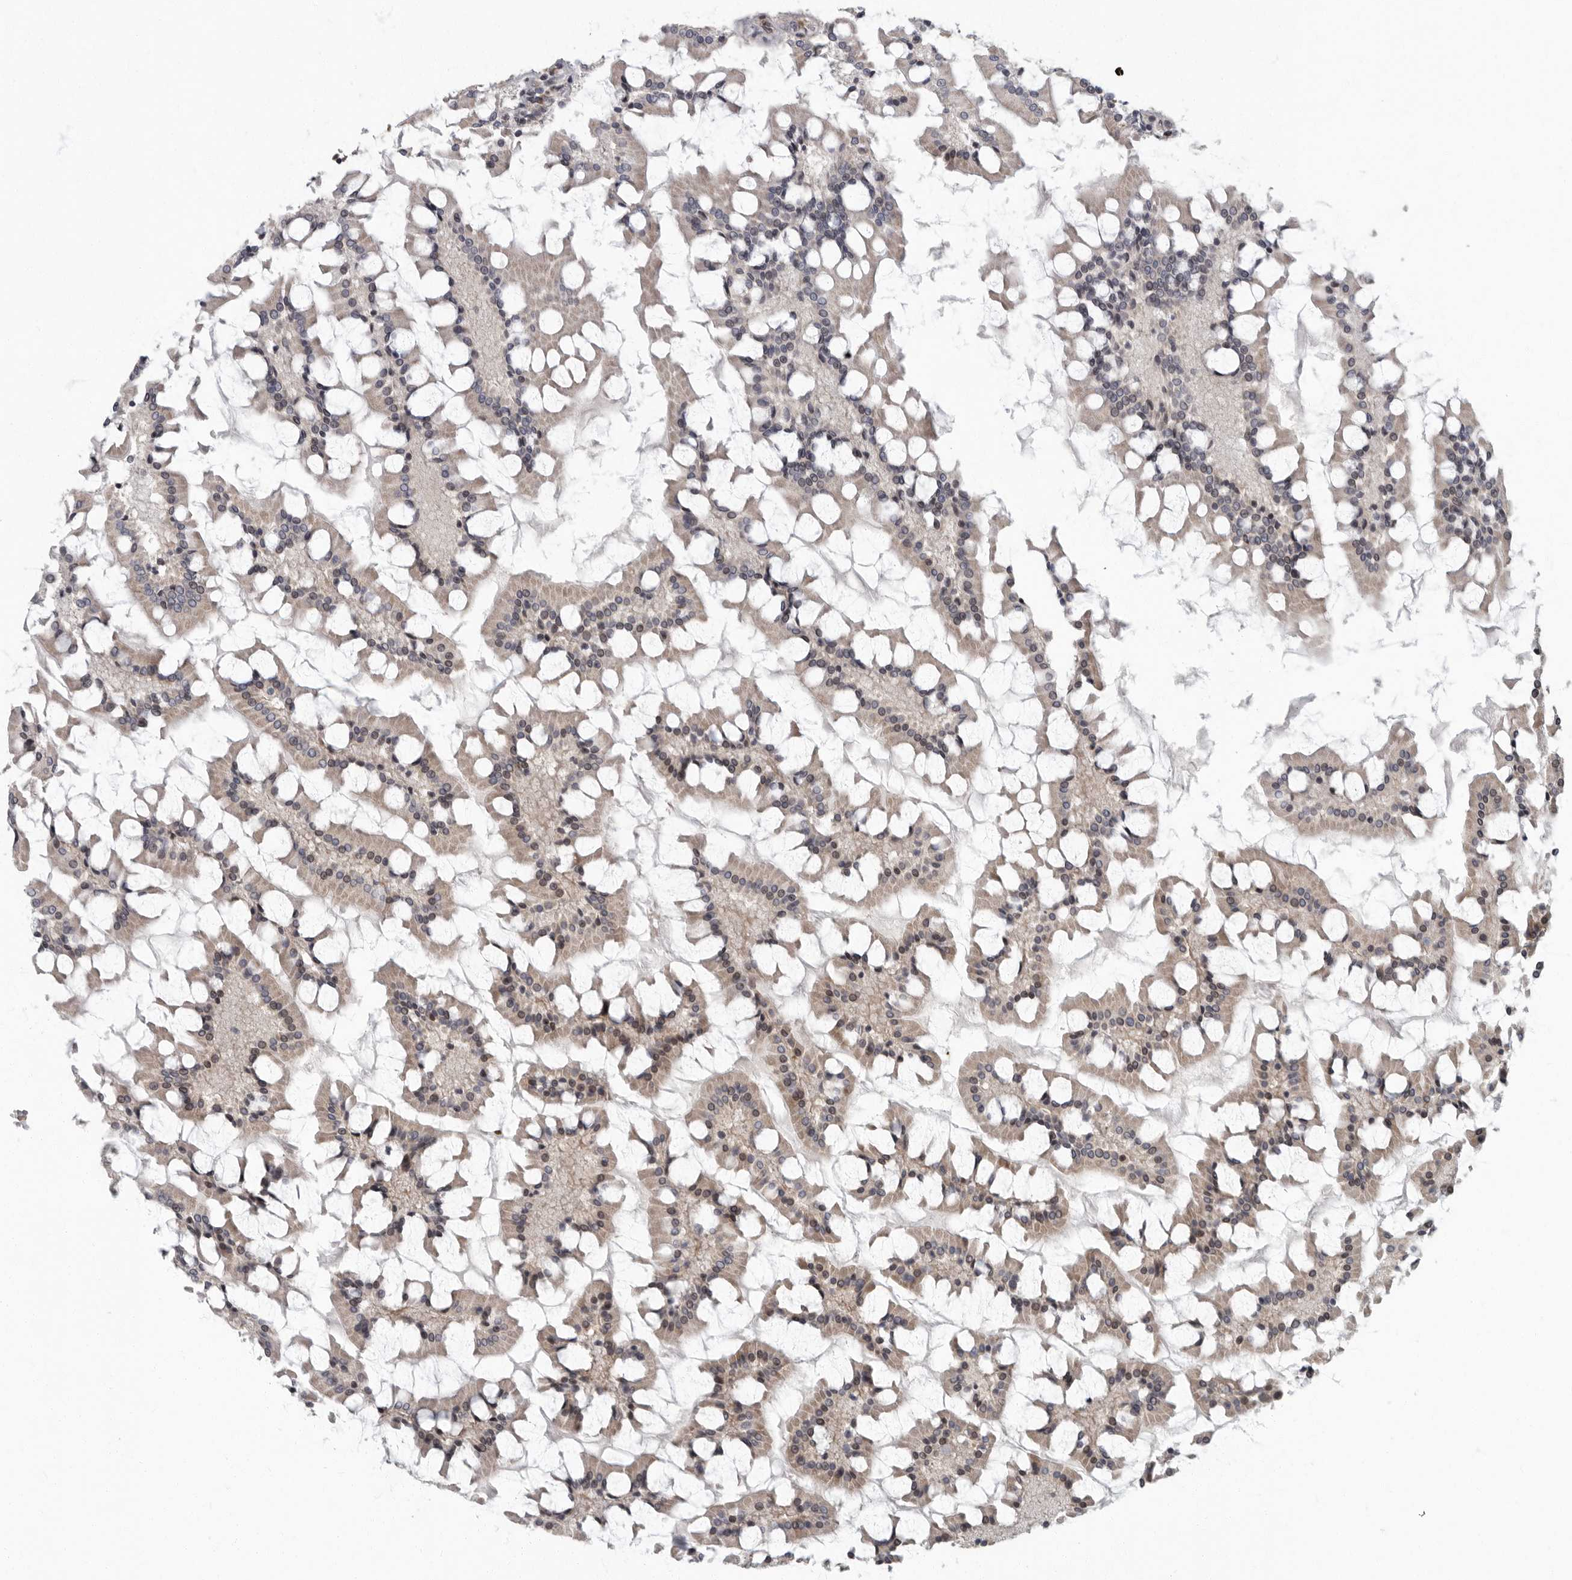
{"staining": {"intensity": "moderate", "quantity": ">75%", "location": "cytoplasmic/membranous"}, "tissue": "small intestine", "cell_type": "Glandular cells", "image_type": "normal", "snomed": [{"axis": "morphology", "description": "Normal tissue, NOS"}, {"axis": "topography", "description": "Small intestine"}], "caption": "Normal small intestine exhibits moderate cytoplasmic/membranous positivity in approximately >75% of glandular cells Nuclei are stained in blue..", "gene": "PDCD11", "patient": {"sex": "male", "age": 41}}